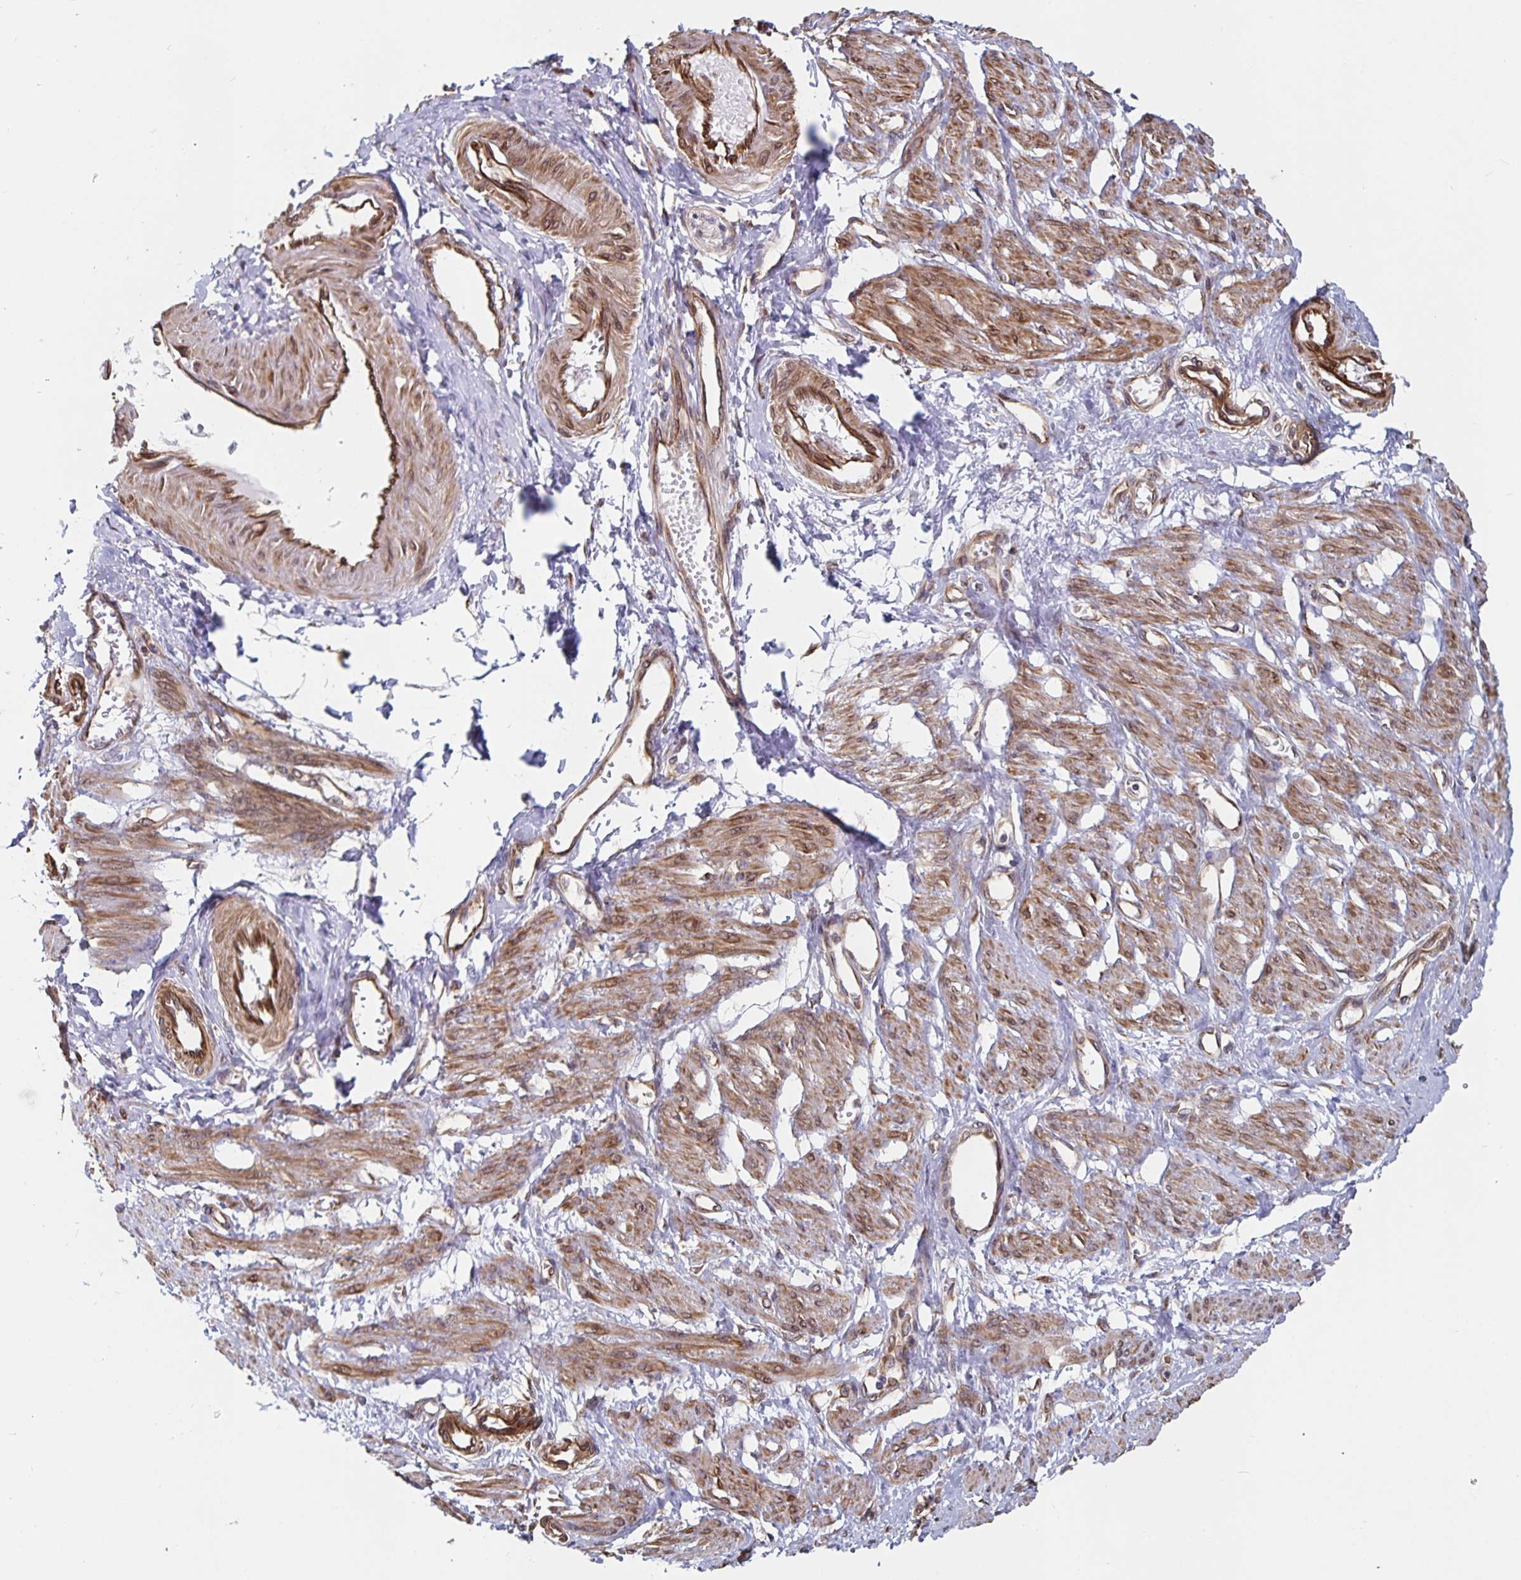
{"staining": {"intensity": "moderate", "quantity": ">75%", "location": "cytoplasmic/membranous,nuclear"}, "tissue": "smooth muscle", "cell_type": "Smooth muscle cells", "image_type": "normal", "snomed": [{"axis": "morphology", "description": "Normal tissue, NOS"}, {"axis": "topography", "description": "Smooth muscle"}, {"axis": "topography", "description": "Uterus"}], "caption": "An immunohistochemistry (IHC) photomicrograph of normal tissue is shown. Protein staining in brown shows moderate cytoplasmic/membranous,nuclear positivity in smooth muscle within smooth muscle cells. The staining was performed using DAB to visualize the protein expression in brown, while the nuclei were stained in blue with hematoxylin (Magnification: 20x).", "gene": "BCAP29", "patient": {"sex": "female", "age": 39}}